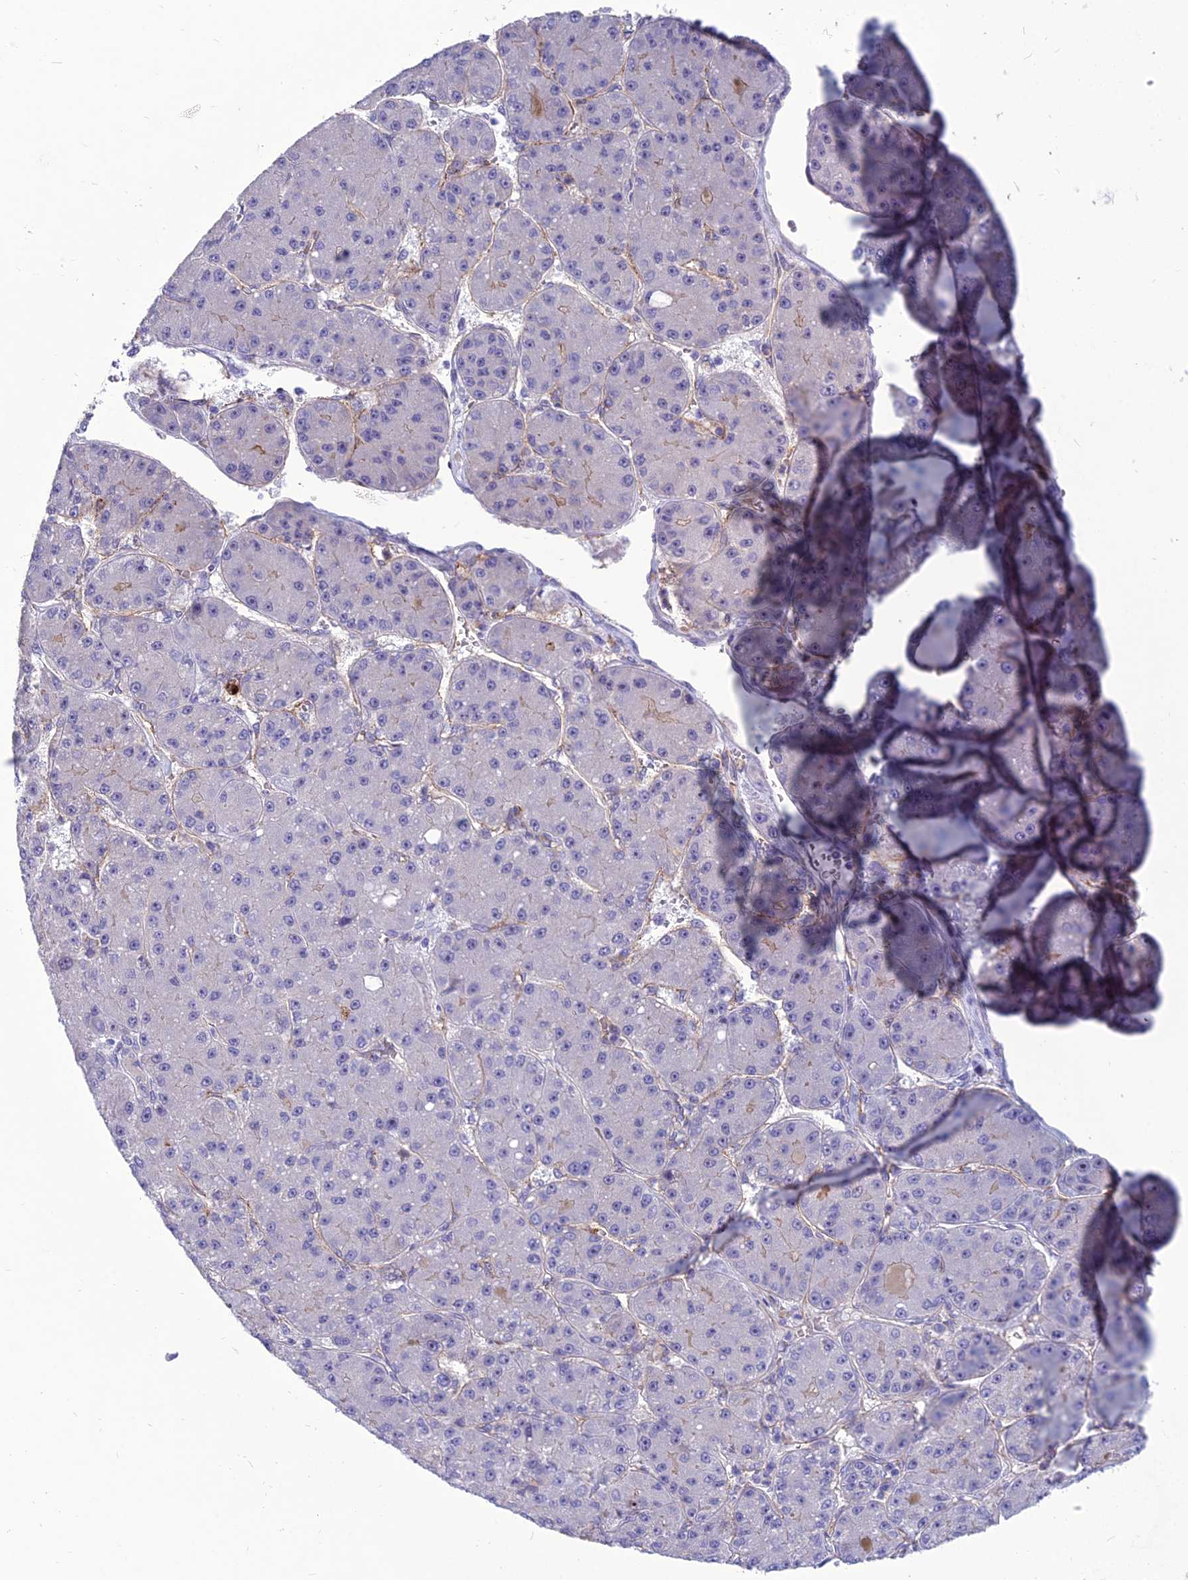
{"staining": {"intensity": "negative", "quantity": "none", "location": "none"}, "tissue": "liver cancer", "cell_type": "Tumor cells", "image_type": "cancer", "snomed": [{"axis": "morphology", "description": "Carcinoma, Hepatocellular, NOS"}, {"axis": "topography", "description": "Liver"}], "caption": "This is an immunohistochemistry histopathology image of liver hepatocellular carcinoma. There is no staining in tumor cells.", "gene": "BBS7", "patient": {"sex": "male", "age": 67}}